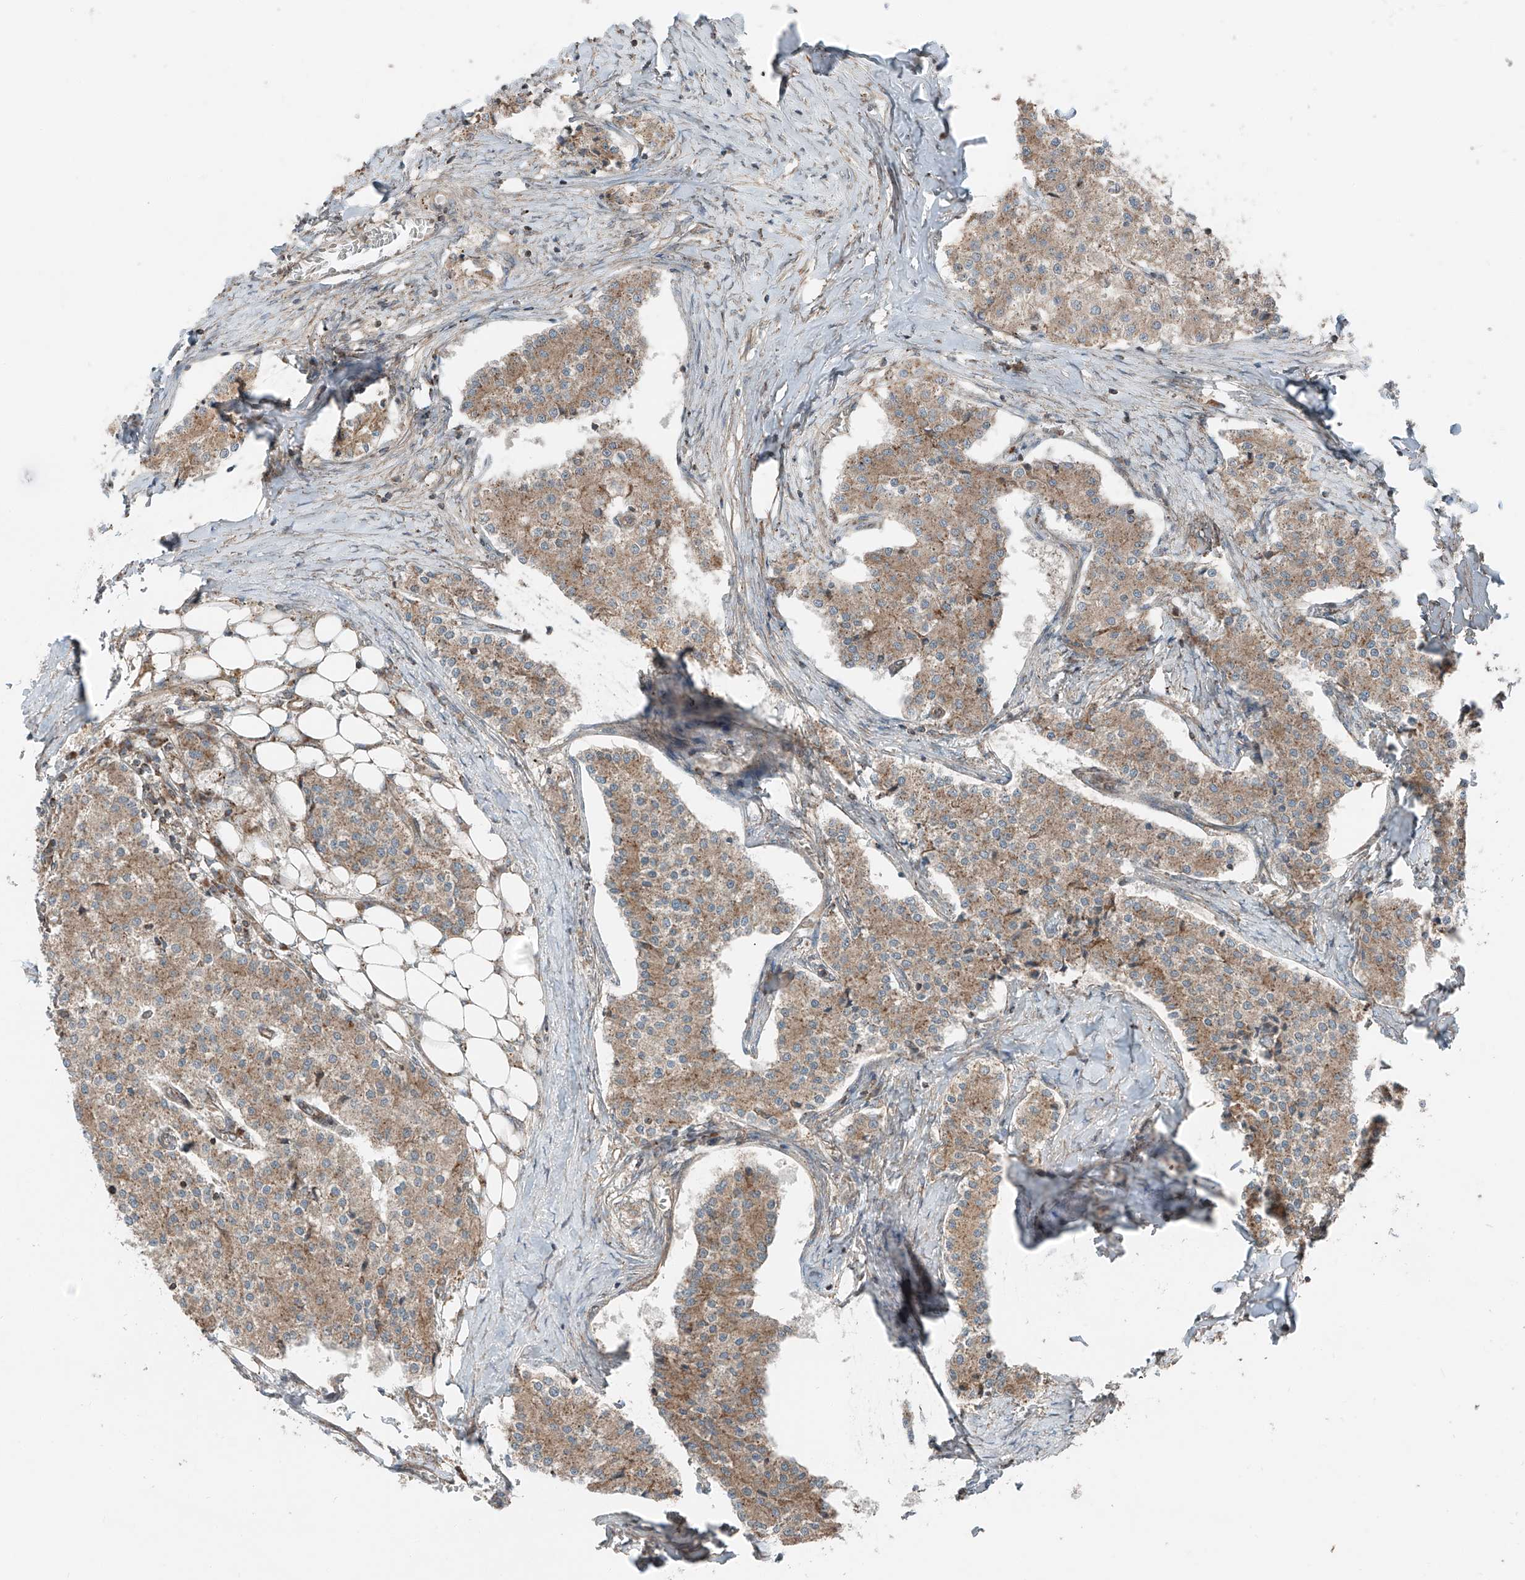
{"staining": {"intensity": "moderate", "quantity": ">75%", "location": "cytoplasmic/membranous"}, "tissue": "carcinoid", "cell_type": "Tumor cells", "image_type": "cancer", "snomed": [{"axis": "morphology", "description": "Carcinoid, malignant, NOS"}, {"axis": "topography", "description": "Colon"}], "caption": "This is a histology image of IHC staining of malignant carcinoid, which shows moderate positivity in the cytoplasmic/membranous of tumor cells.", "gene": "CEP162", "patient": {"sex": "female", "age": 52}}